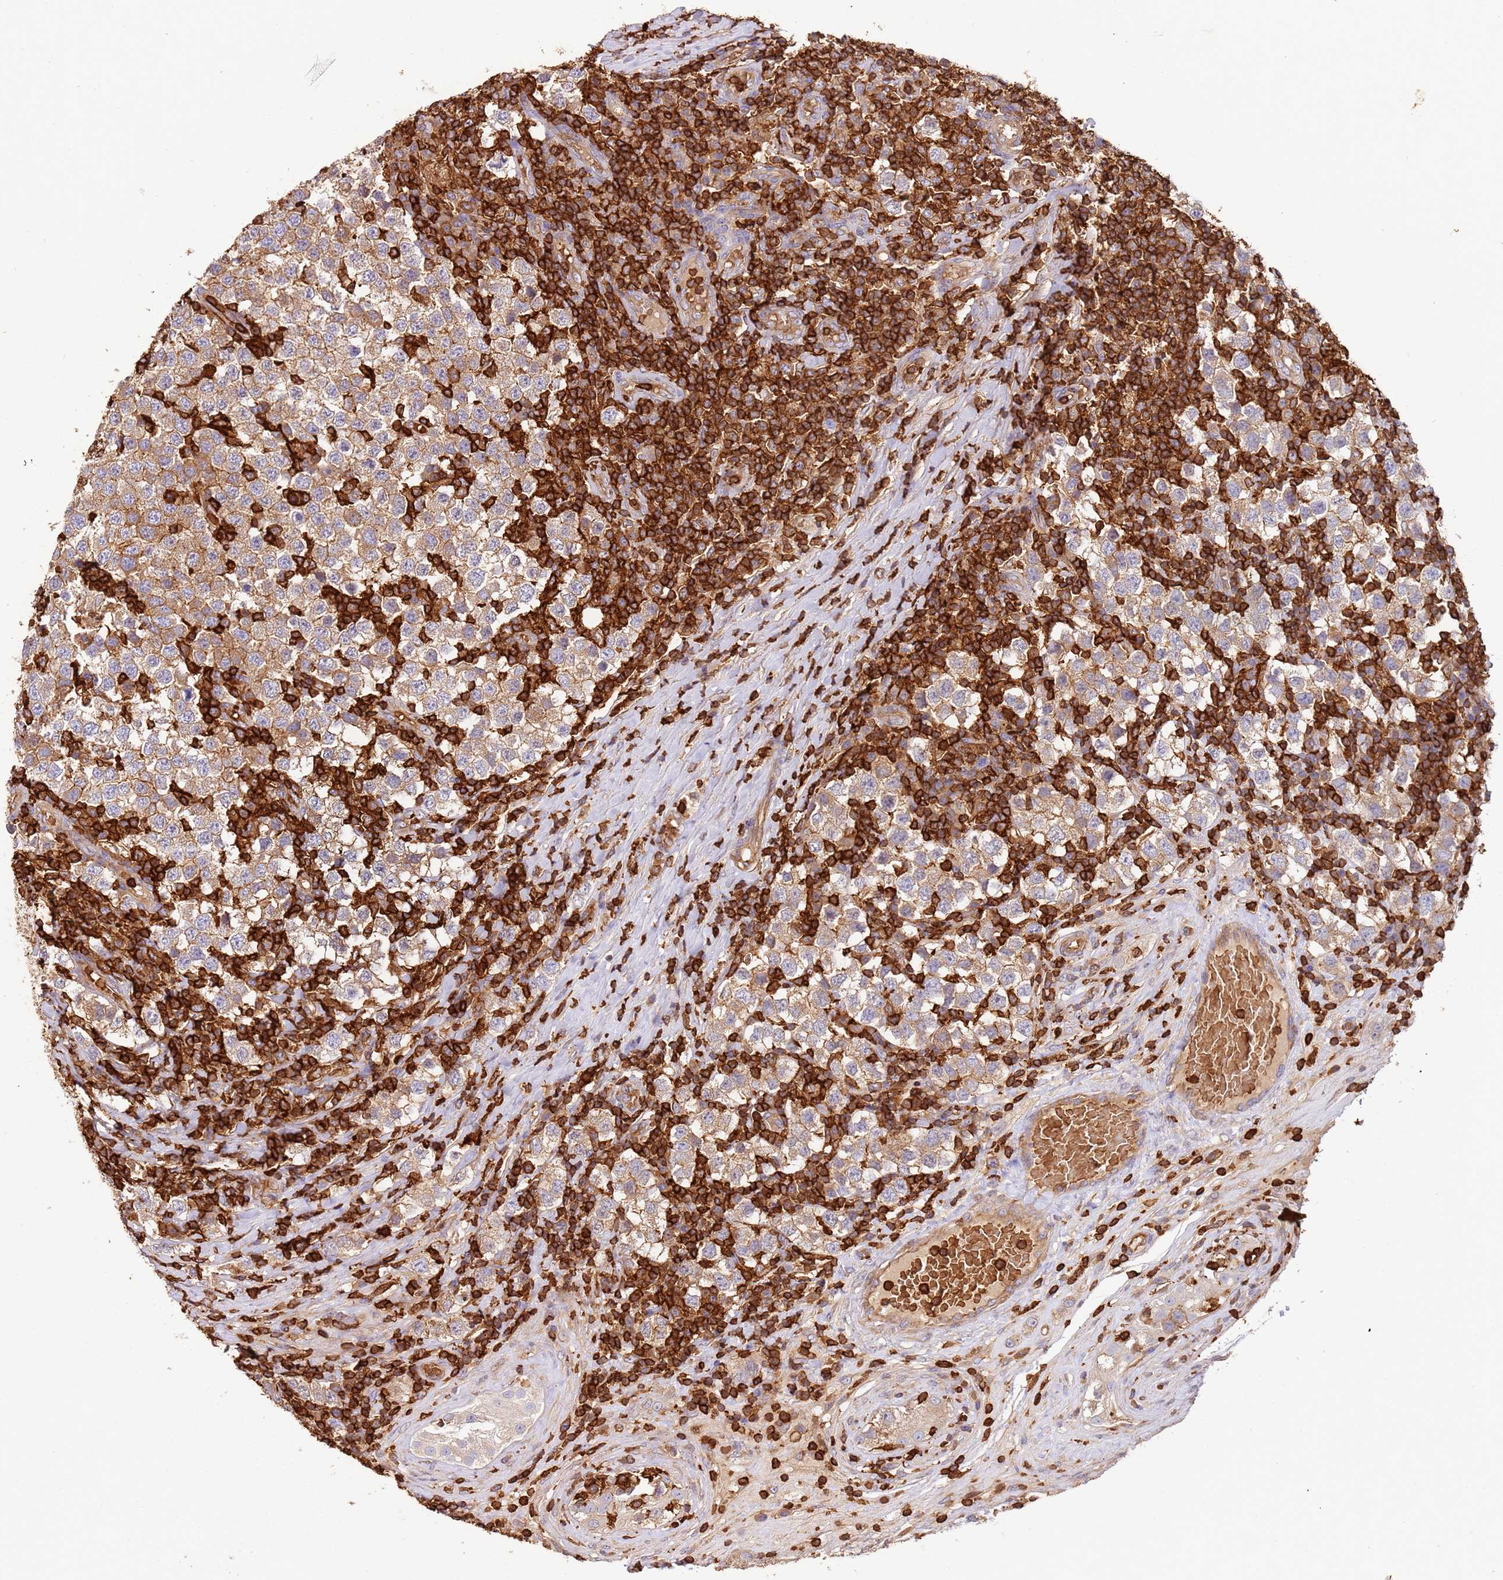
{"staining": {"intensity": "moderate", "quantity": ">75%", "location": "cytoplasmic/membranous"}, "tissue": "testis cancer", "cell_type": "Tumor cells", "image_type": "cancer", "snomed": [{"axis": "morphology", "description": "Seminoma, NOS"}, {"axis": "topography", "description": "Testis"}], "caption": "Seminoma (testis) was stained to show a protein in brown. There is medium levels of moderate cytoplasmic/membranous positivity in about >75% of tumor cells. The staining was performed using DAB (3,3'-diaminobenzidine) to visualize the protein expression in brown, while the nuclei were stained in blue with hematoxylin (Magnification: 20x).", "gene": "OR6P1", "patient": {"sex": "male", "age": 34}}